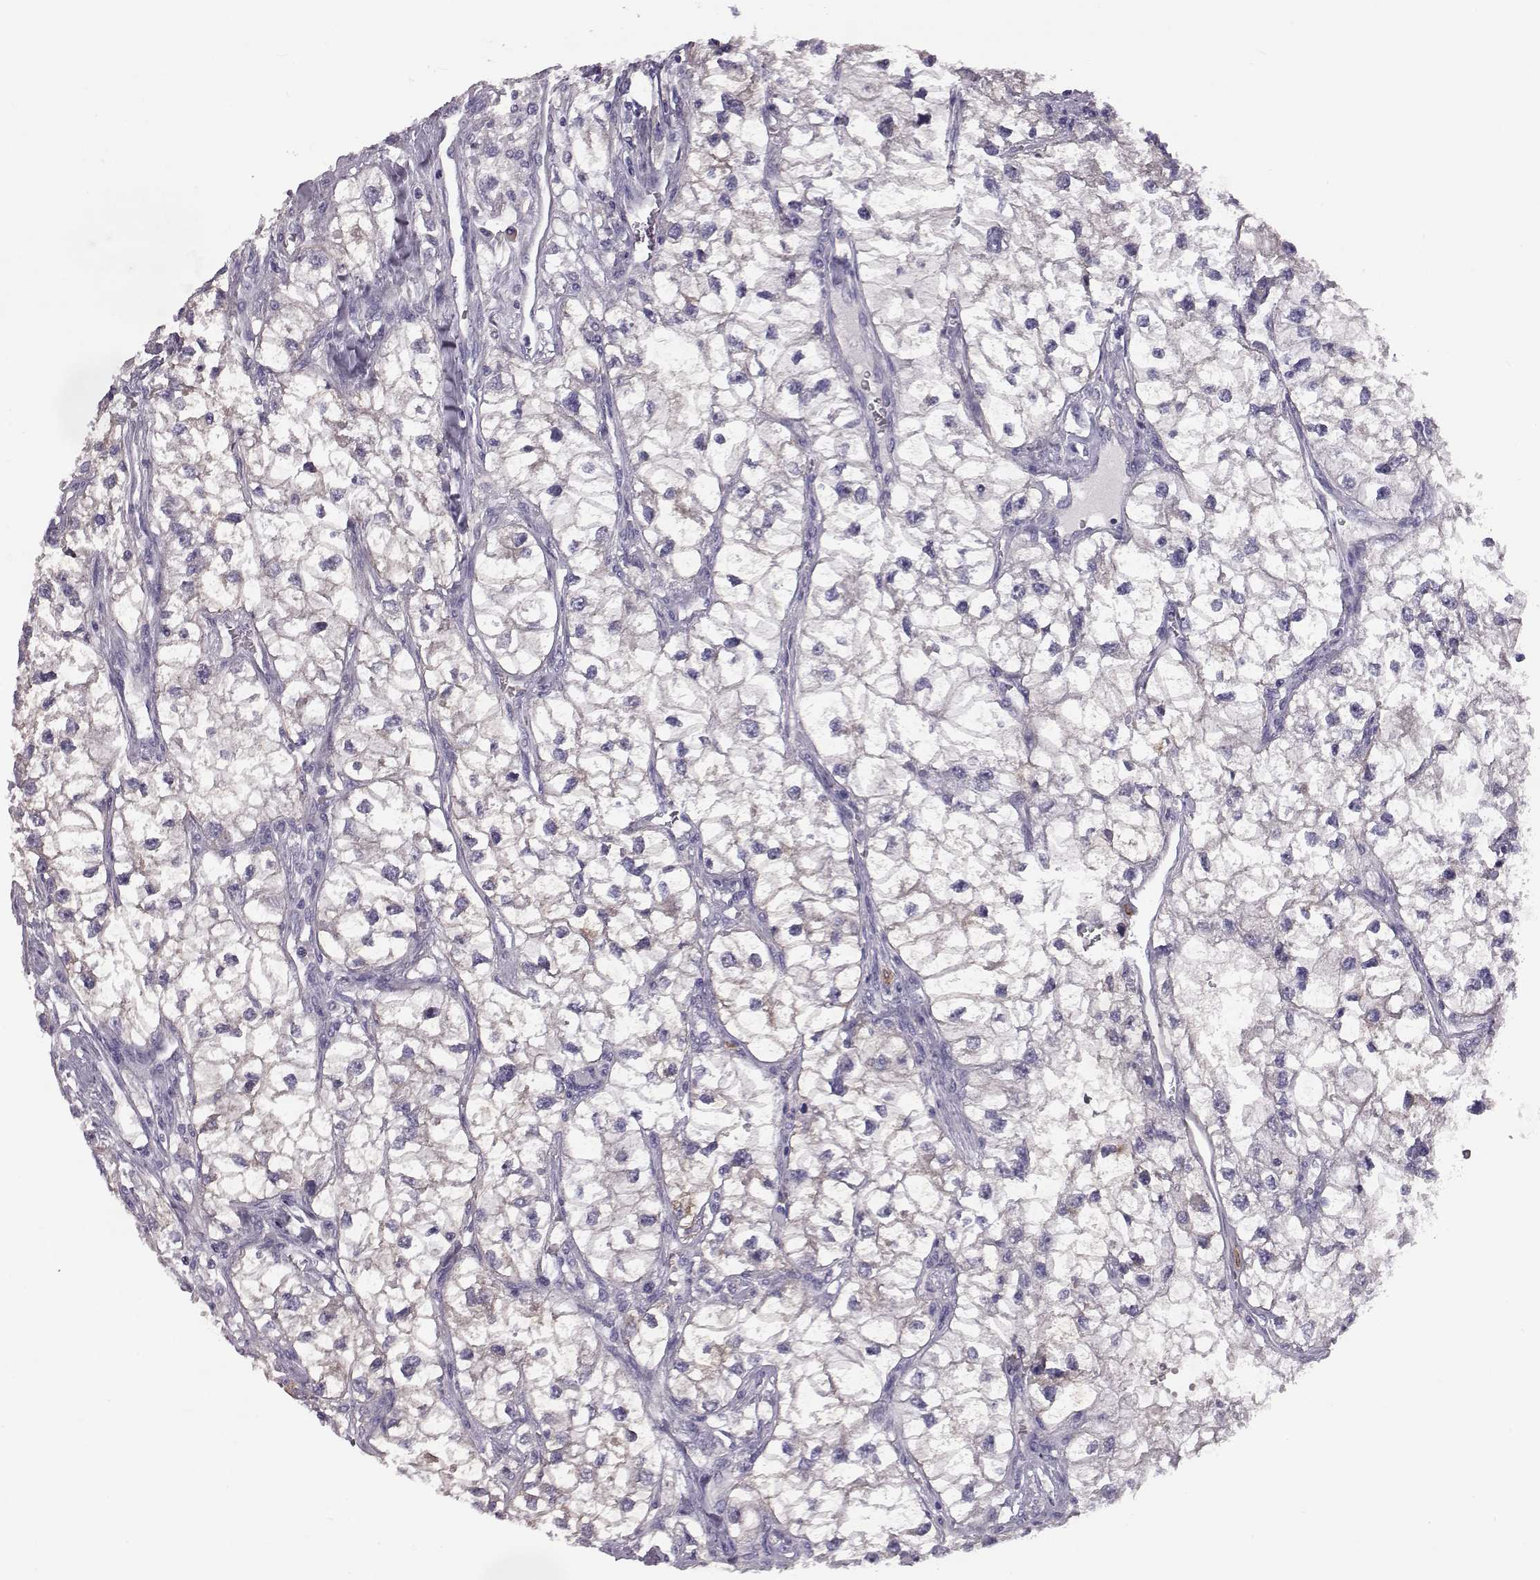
{"staining": {"intensity": "negative", "quantity": "none", "location": "none"}, "tissue": "renal cancer", "cell_type": "Tumor cells", "image_type": "cancer", "snomed": [{"axis": "morphology", "description": "Adenocarcinoma, NOS"}, {"axis": "topography", "description": "Kidney"}], "caption": "The image exhibits no significant staining in tumor cells of renal adenocarcinoma.", "gene": "ADGRG5", "patient": {"sex": "male", "age": 59}}